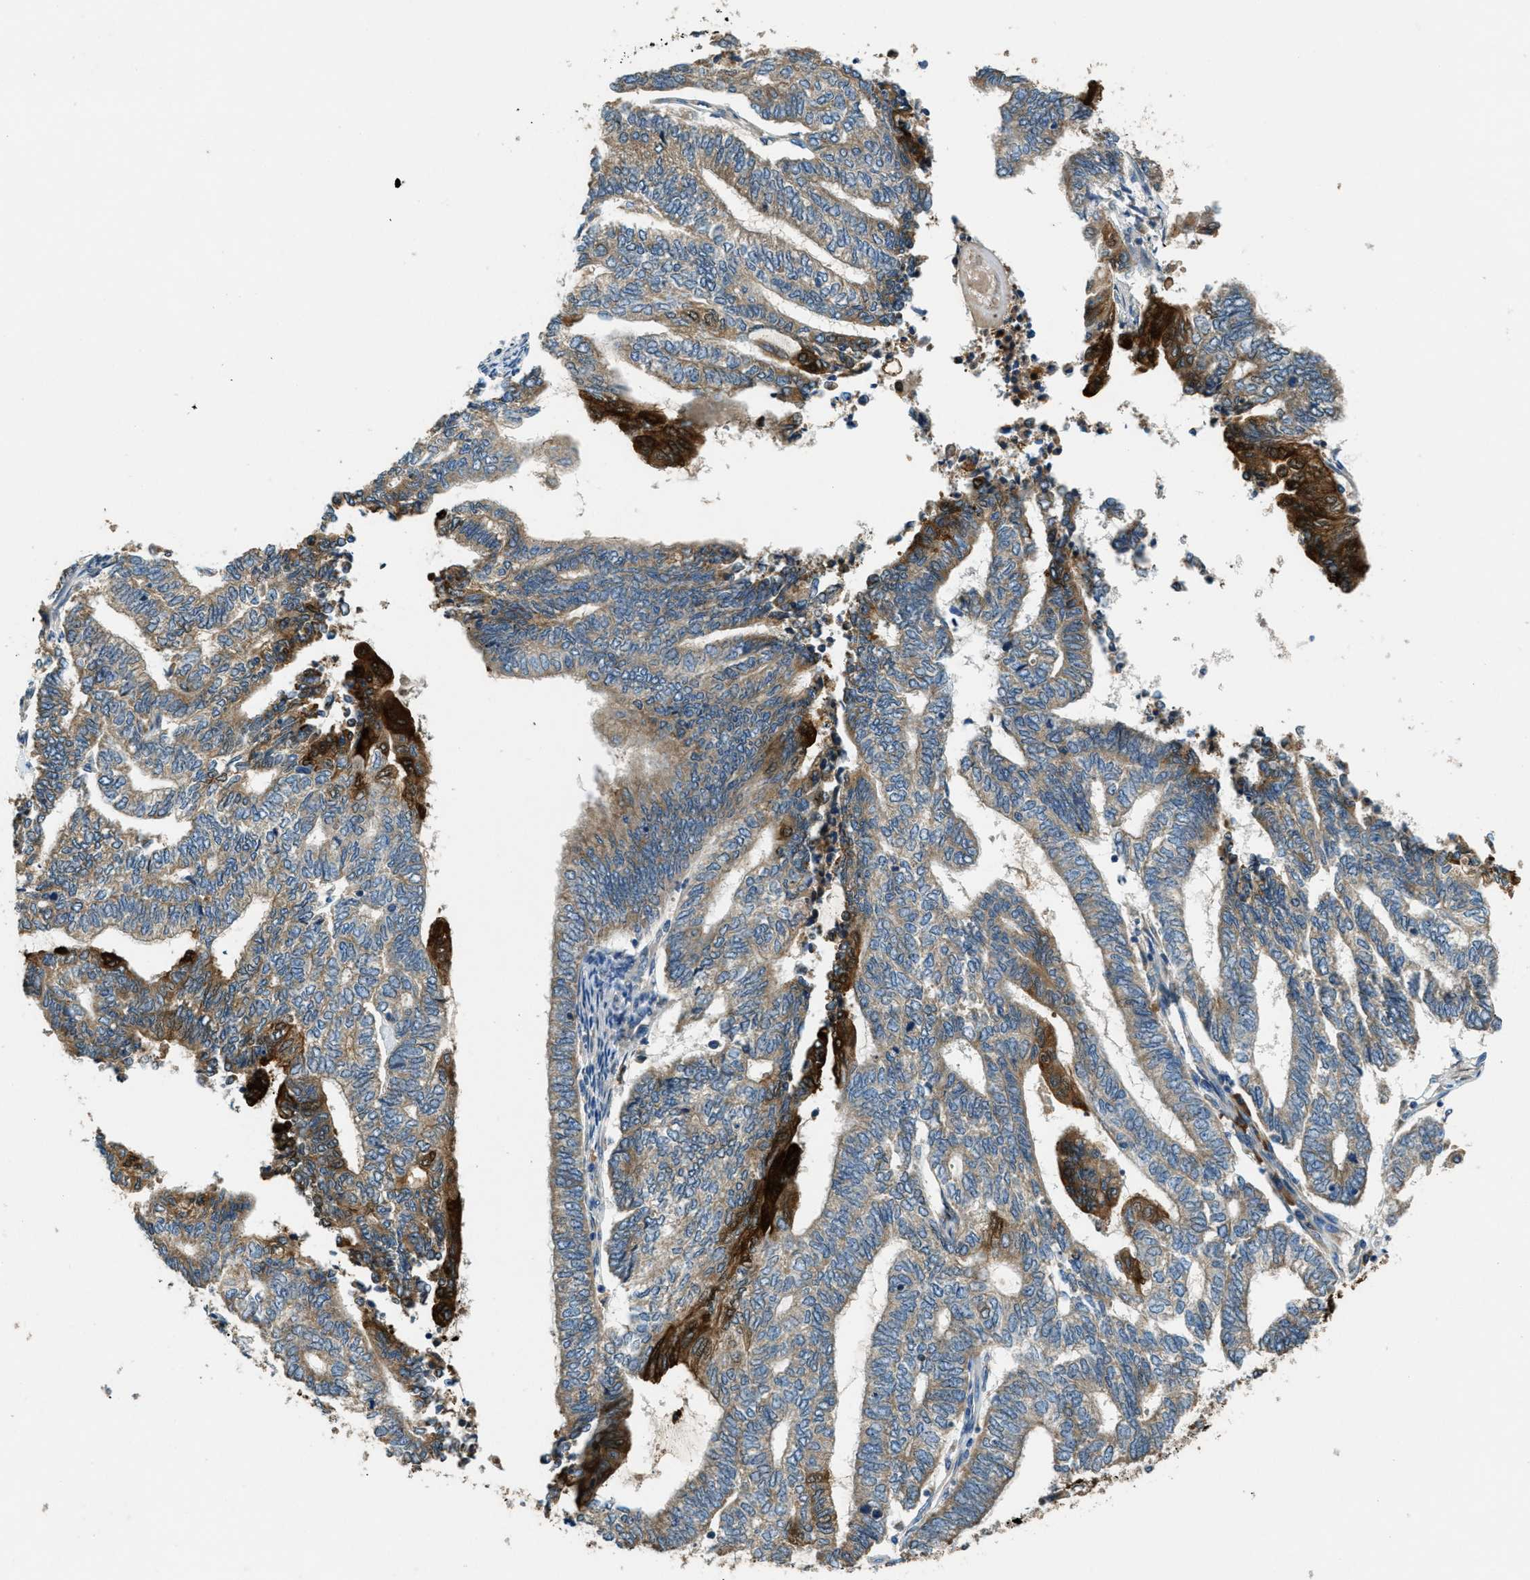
{"staining": {"intensity": "moderate", "quantity": ">75%", "location": "cytoplasmic/membranous"}, "tissue": "endometrial cancer", "cell_type": "Tumor cells", "image_type": "cancer", "snomed": [{"axis": "morphology", "description": "Adenocarcinoma, NOS"}, {"axis": "topography", "description": "Uterus"}, {"axis": "topography", "description": "Endometrium"}], "caption": "Approximately >75% of tumor cells in human endometrial cancer reveal moderate cytoplasmic/membranous protein positivity as visualized by brown immunohistochemical staining.", "gene": "GIMAP8", "patient": {"sex": "female", "age": 70}}